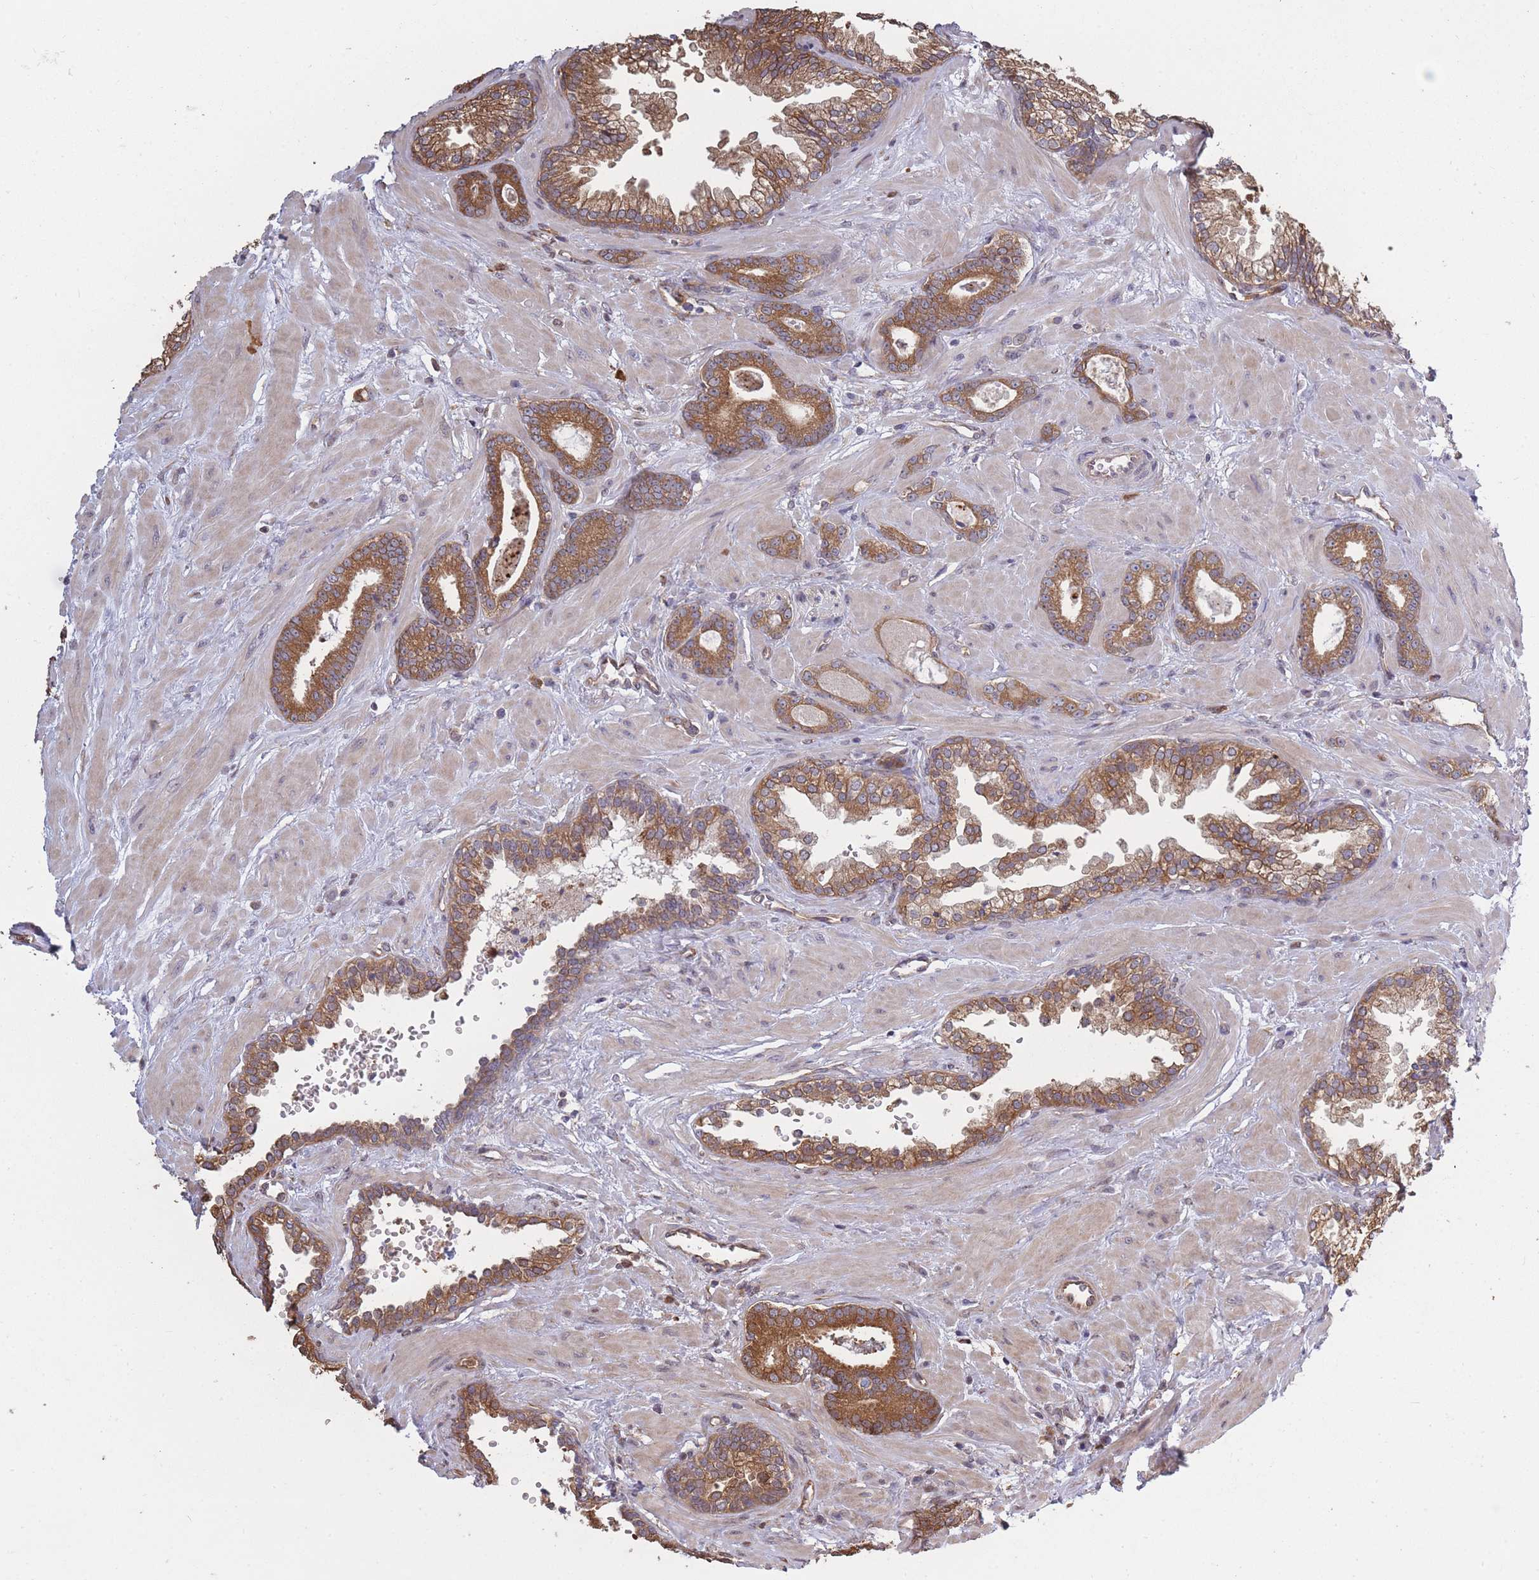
{"staining": {"intensity": "moderate", "quantity": ">75%", "location": "cytoplasmic/membranous"}, "tissue": "prostate cancer", "cell_type": "Tumor cells", "image_type": "cancer", "snomed": [{"axis": "morphology", "description": "Adenocarcinoma, Low grade"}, {"axis": "topography", "description": "Prostate"}], "caption": "Immunohistochemical staining of human prostate cancer shows moderate cytoplasmic/membranous protein positivity in about >75% of tumor cells.", "gene": "ARL13B", "patient": {"sex": "male", "age": 60}}